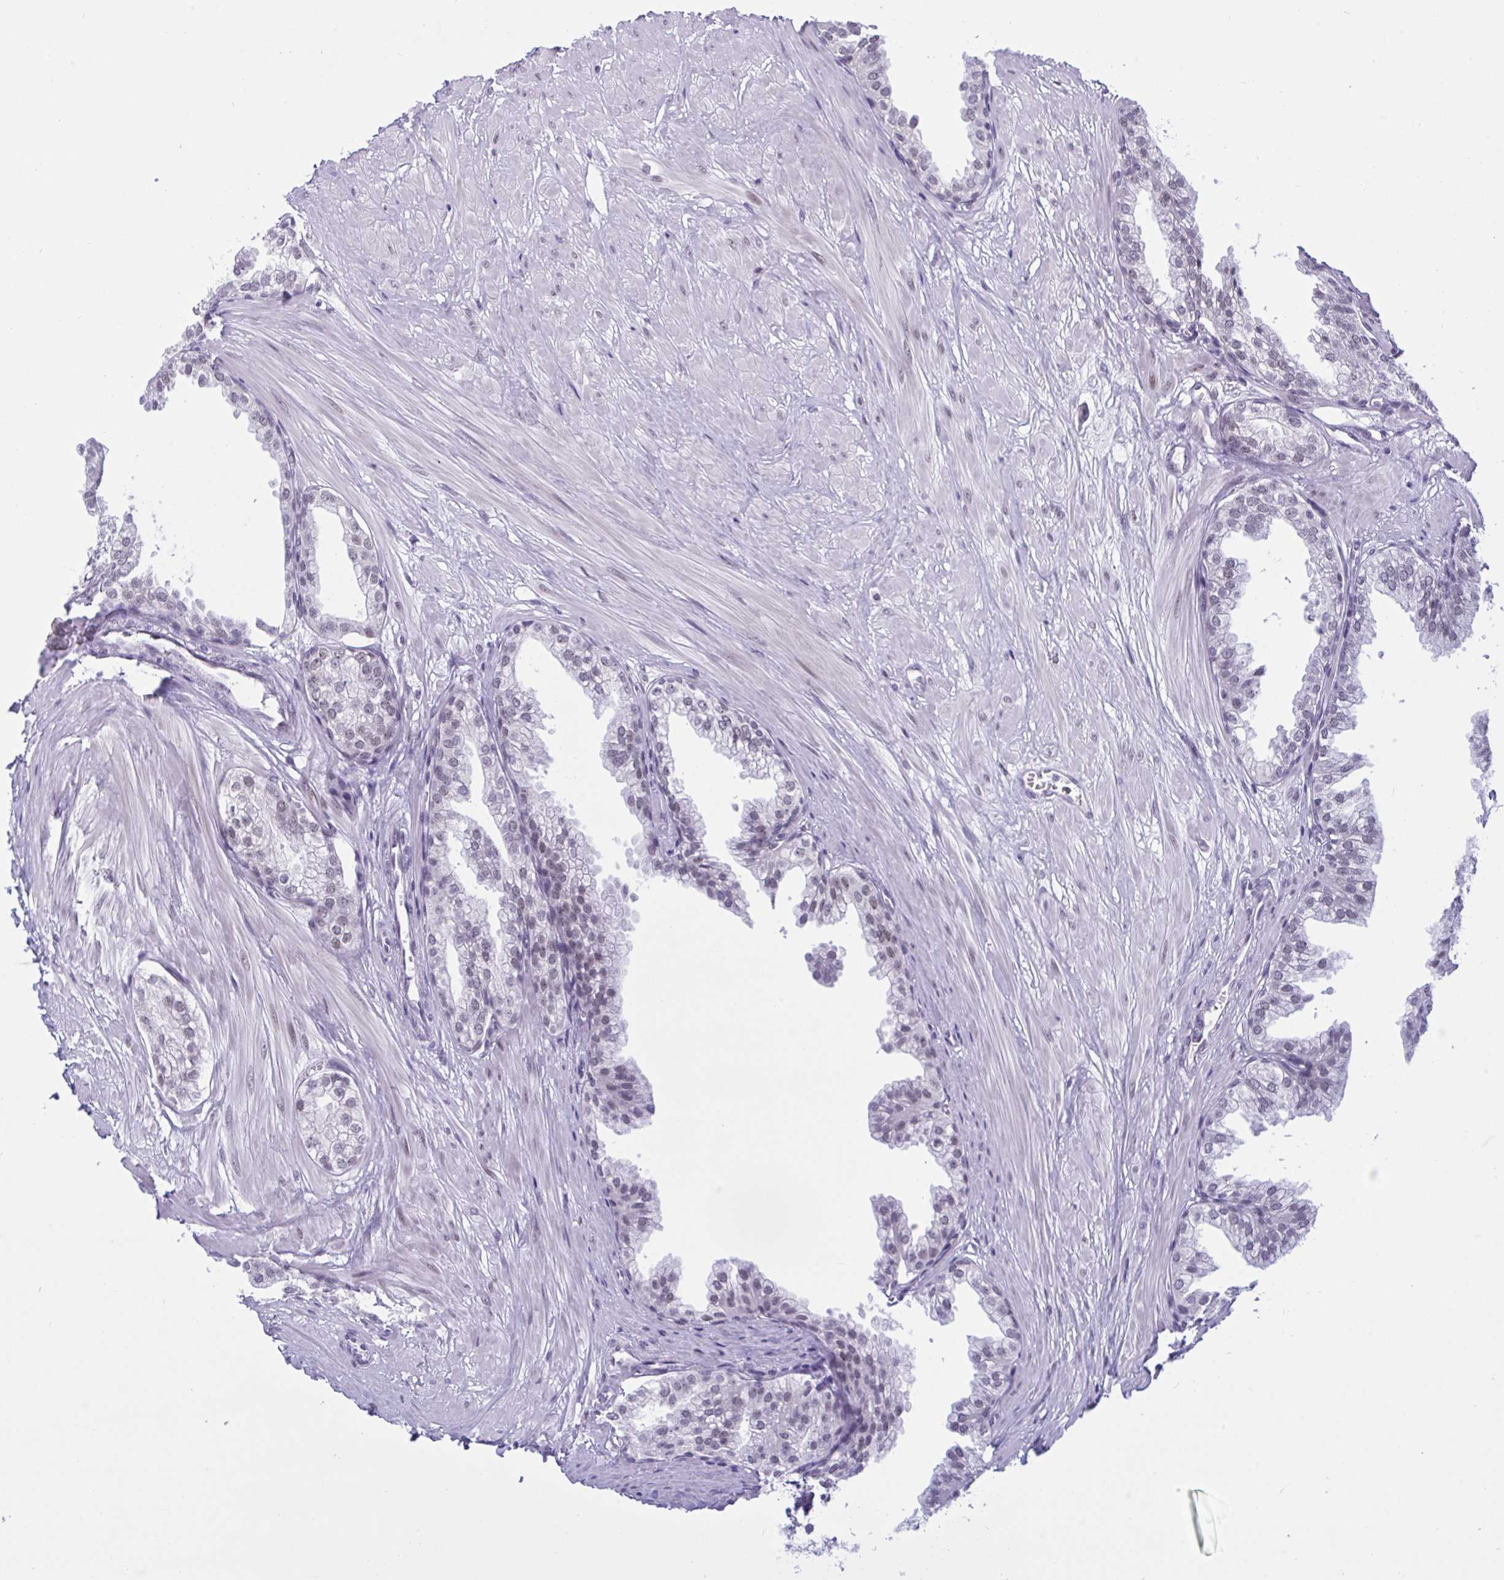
{"staining": {"intensity": "moderate", "quantity": "<25%", "location": "nuclear"}, "tissue": "prostate", "cell_type": "Glandular cells", "image_type": "normal", "snomed": [{"axis": "morphology", "description": "Normal tissue, NOS"}, {"axis": "topography", "description": "Prostate"}, {"axis": "topography", "description": "Peripheral nerve tissue"}], "caption": "IHC of unremarkable human prostate demonstrates low levels of moderate nuclear staining in about <25% of glandular cells.", "gene": "PPP1R10", "patient": {"sex": "male", "age": 55}}